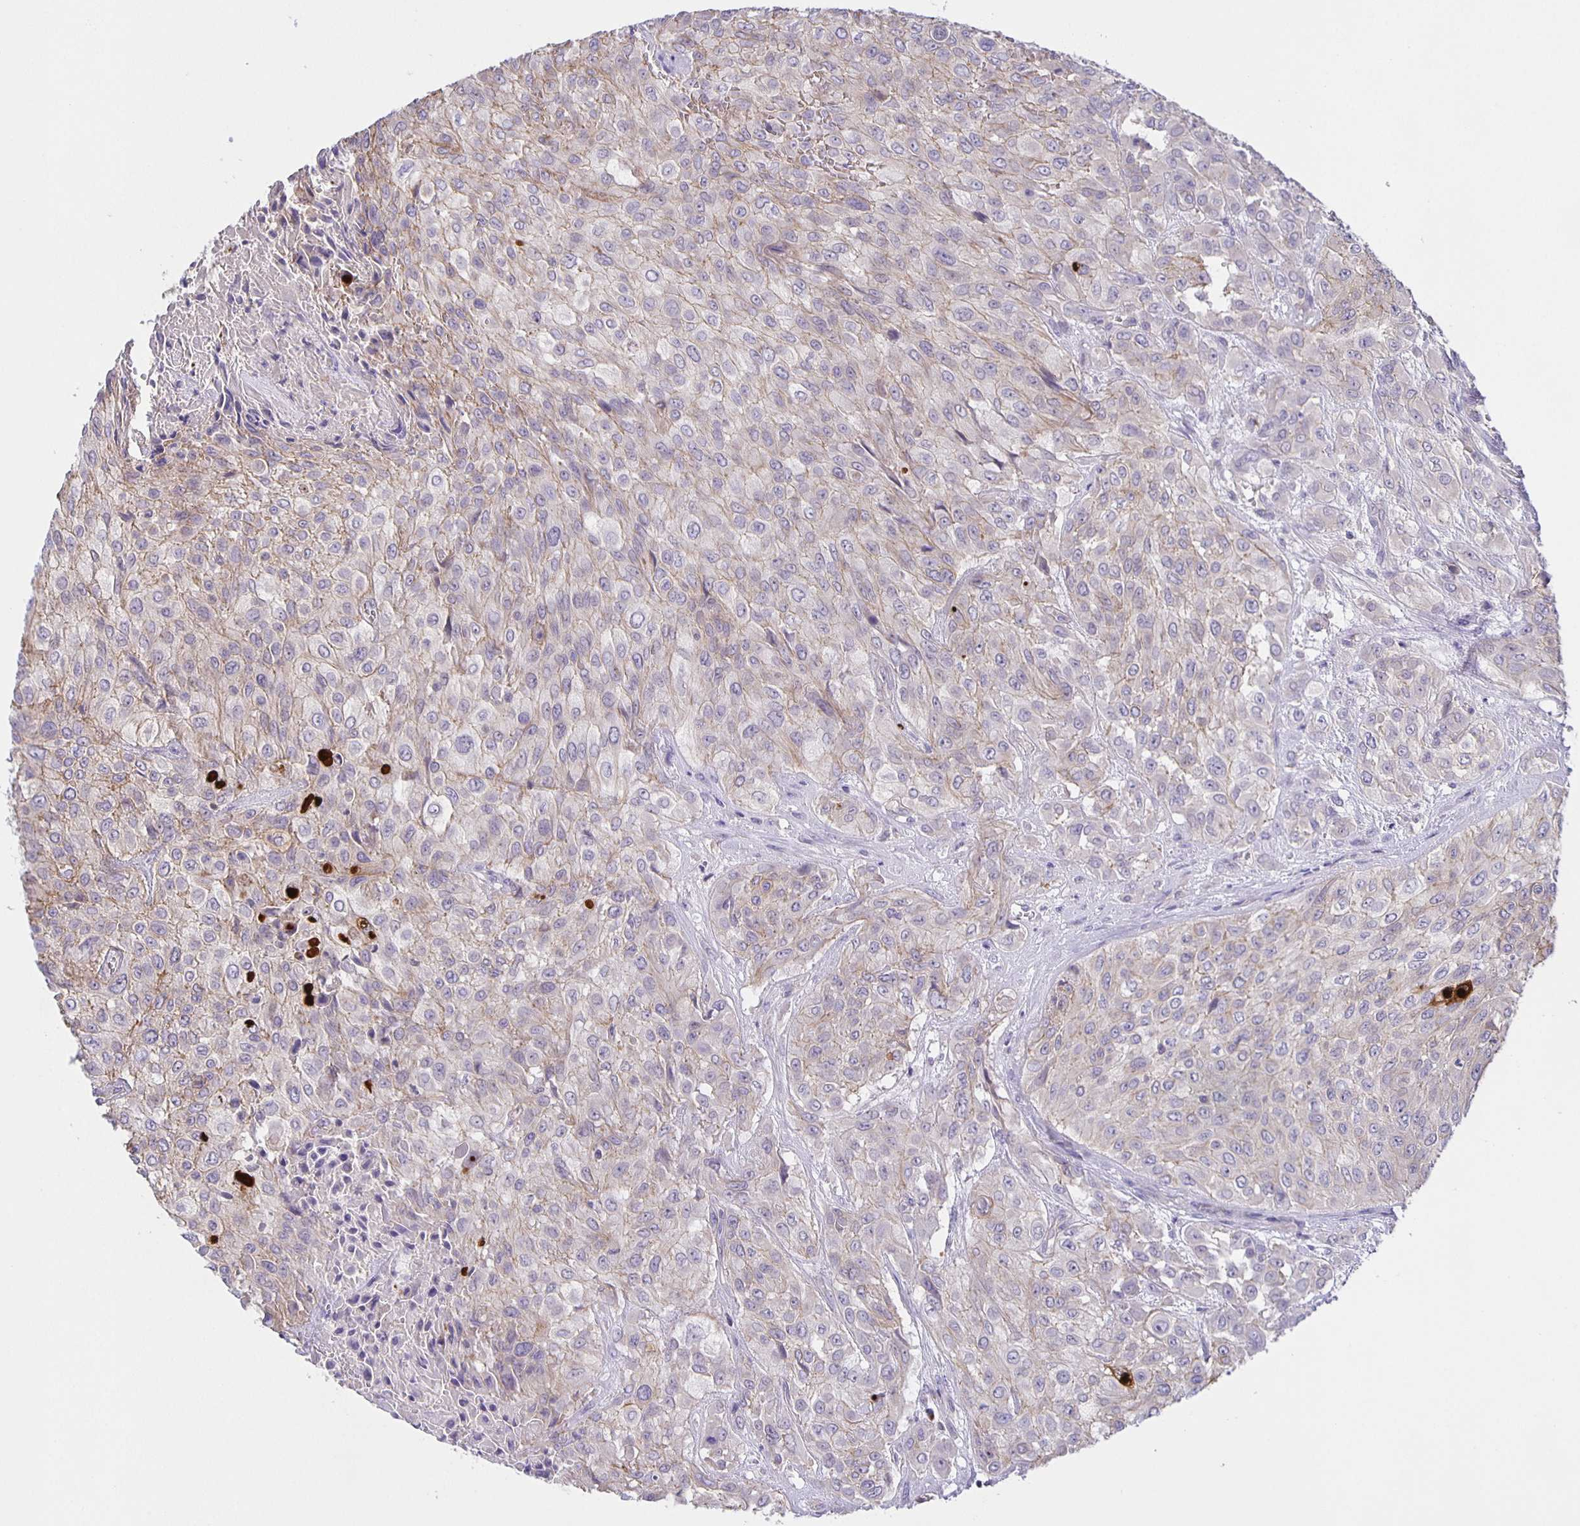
{"staining": {"intensity": "weak", "quantity": "<25%", "location": "cytoplasmic/membranous"}, "tissue": "urothelial cancer", "cell_type": "Tumor cells", "image_type": "cancer", "snomed": [{"axis": "morphology", "description": "Urothelial carcinoma, High grade"}, {"axis": "topography", "description": "Urinary bladder"}], "caption": "Immunohistochemical staining of high-grade urothelial carcinoma demonstrates no significant staining in tumor cells. (Stains: DAB immunohistochemistry with hematoxylin counter stain, Microscopy: brightfield microscopy at high magnification).", "gene": "JMJD4", "patient": {"sex": "male", "age": 57}}